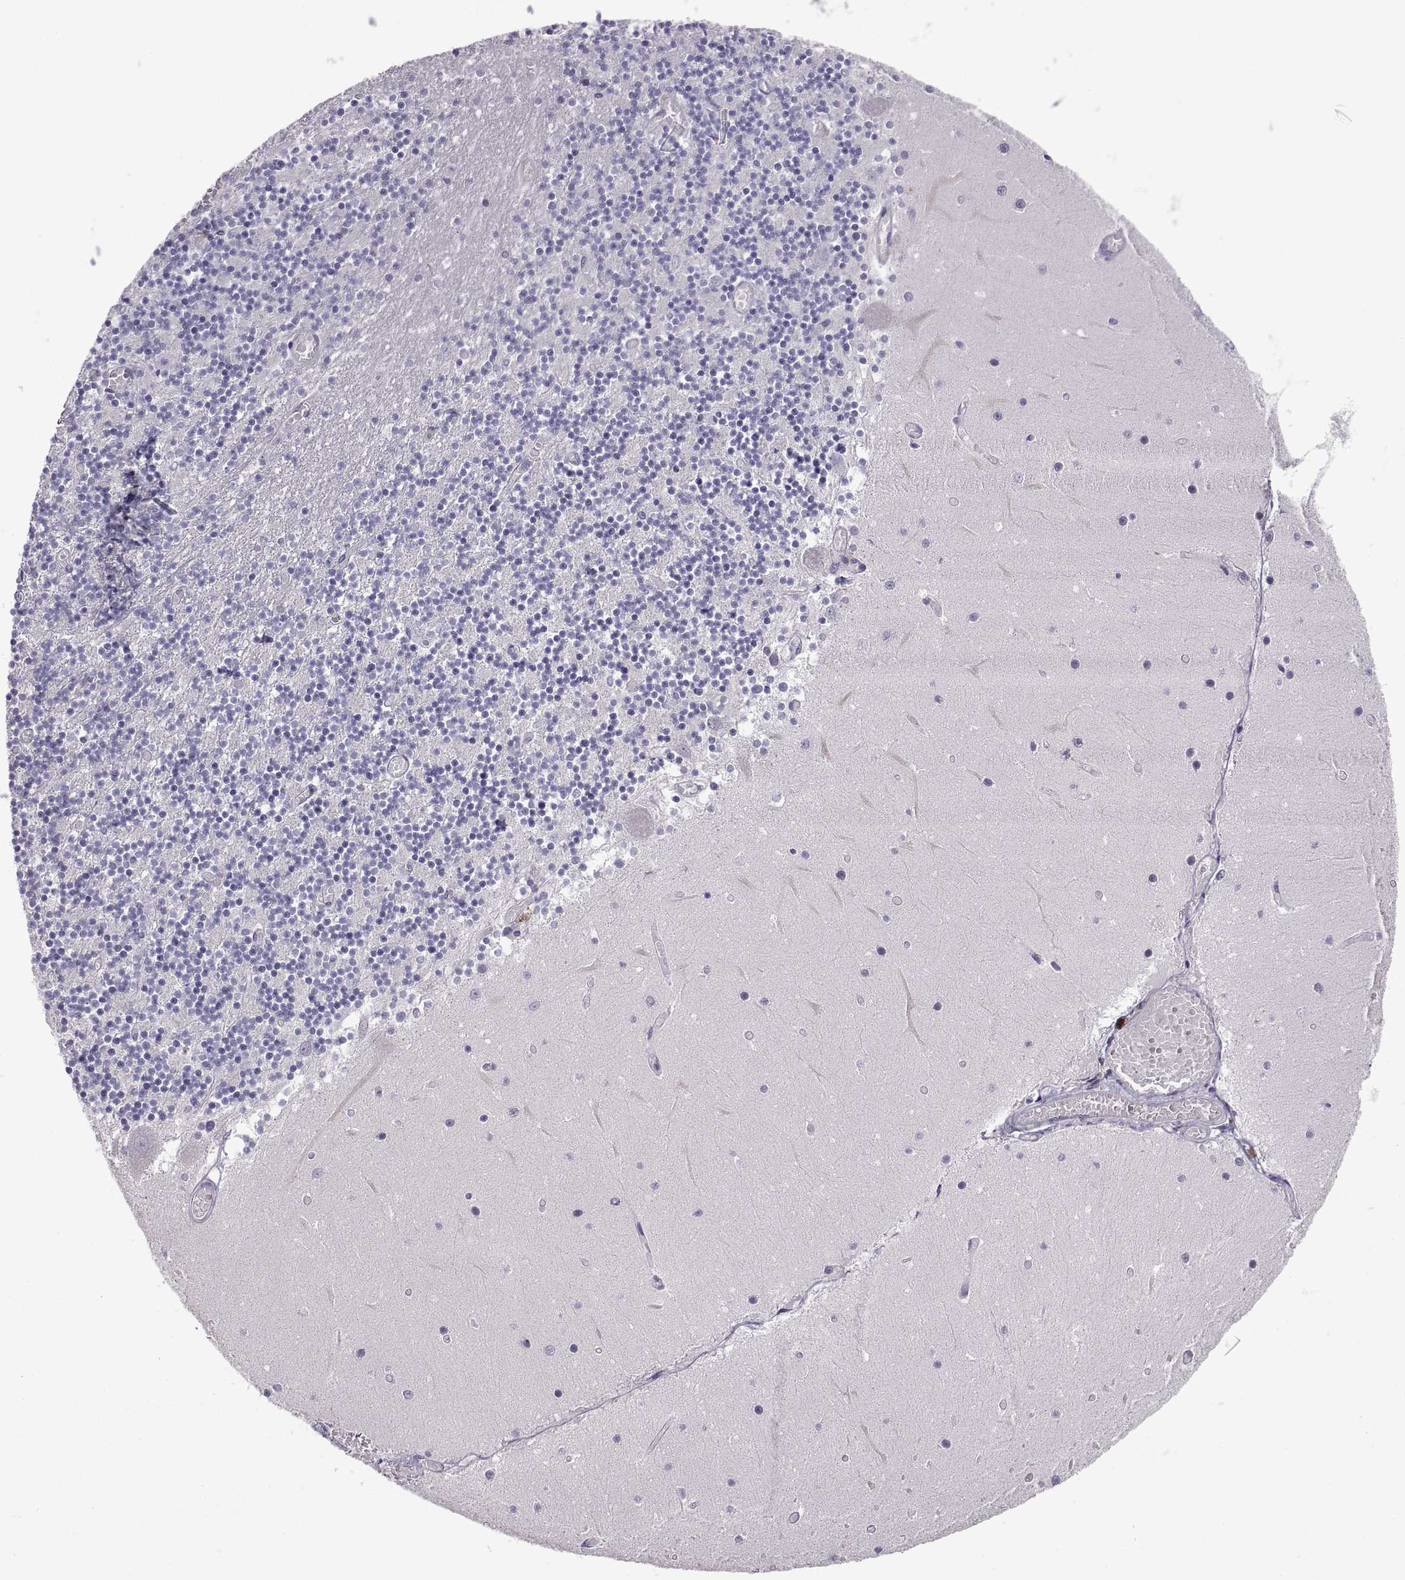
{"staining": {"intensity": "negative", "quantity": "none", "location": "none"}, "tissue": "cerebellum", "cell_type": "Cells in granular layer", "image_type": "normal", "snomed": [{"axis": "morphology", "description": "Normal tissue, NOS"}, {"axis": "topography", "description": "Cerebellum"}], "caption": "An image of cerebellum stained for a protein displays no brown staining in cells in granular layer.", "gene": "CRYBB3", "patient": {"sex": "female", "age": 28}}